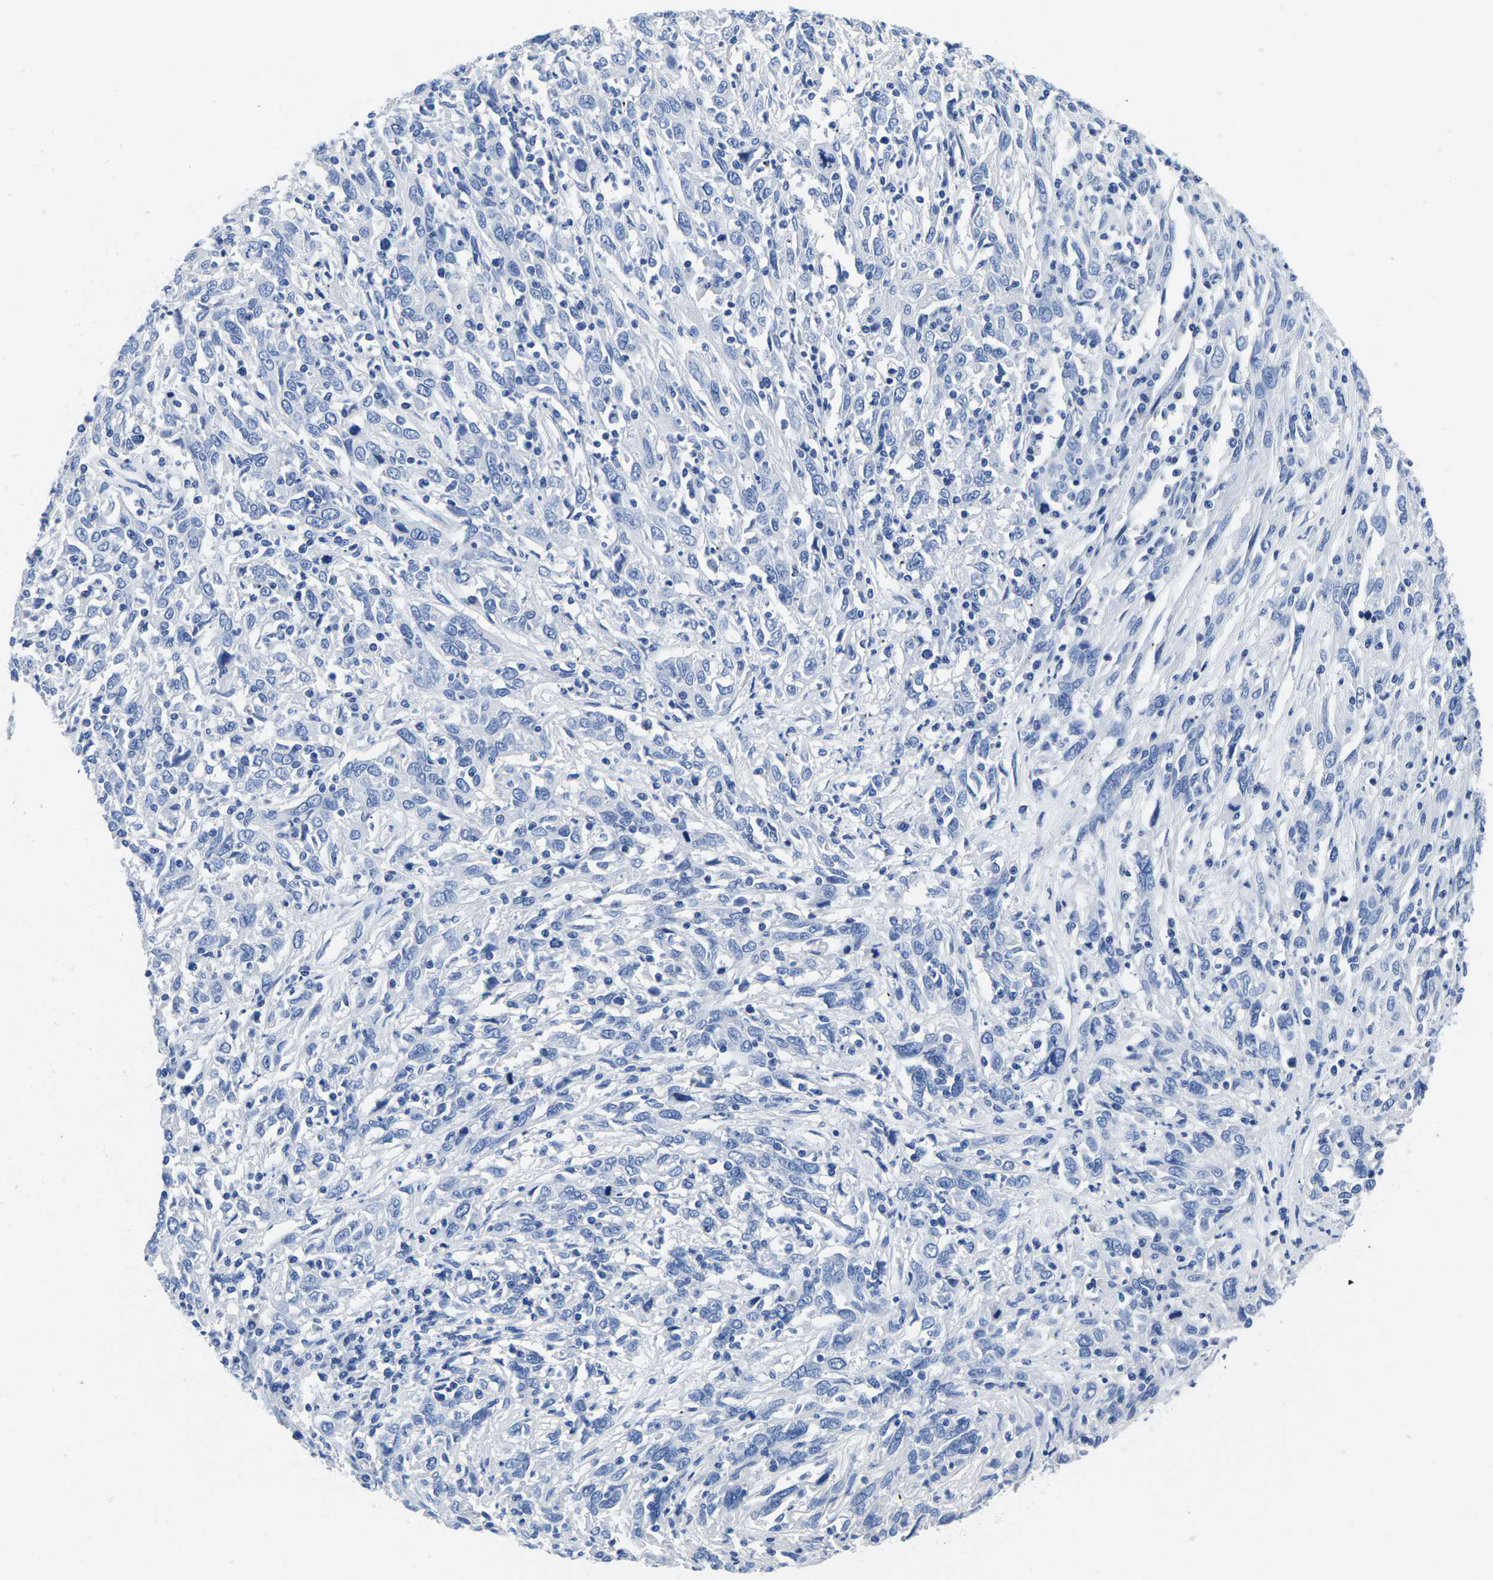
{"staining": {"intensity": "negative", "quantity": "none", "location": "none"}, "tissue": "cervical cancer", "cell_type": "Tumor cells", "image_type": "cancer", "snomed": [{"axis": "morphology", "description": "Squamous cell carcinoma, NOS"}, {"axis": "topography", "description": "Cervix"}], "caption": "A histopathology image of human cervical cancer (squamous cell carcinoma) is negative for staining in tumor cells.", "gene": "CYP1A2", "patient": {"sex": "female", "age": 46}}